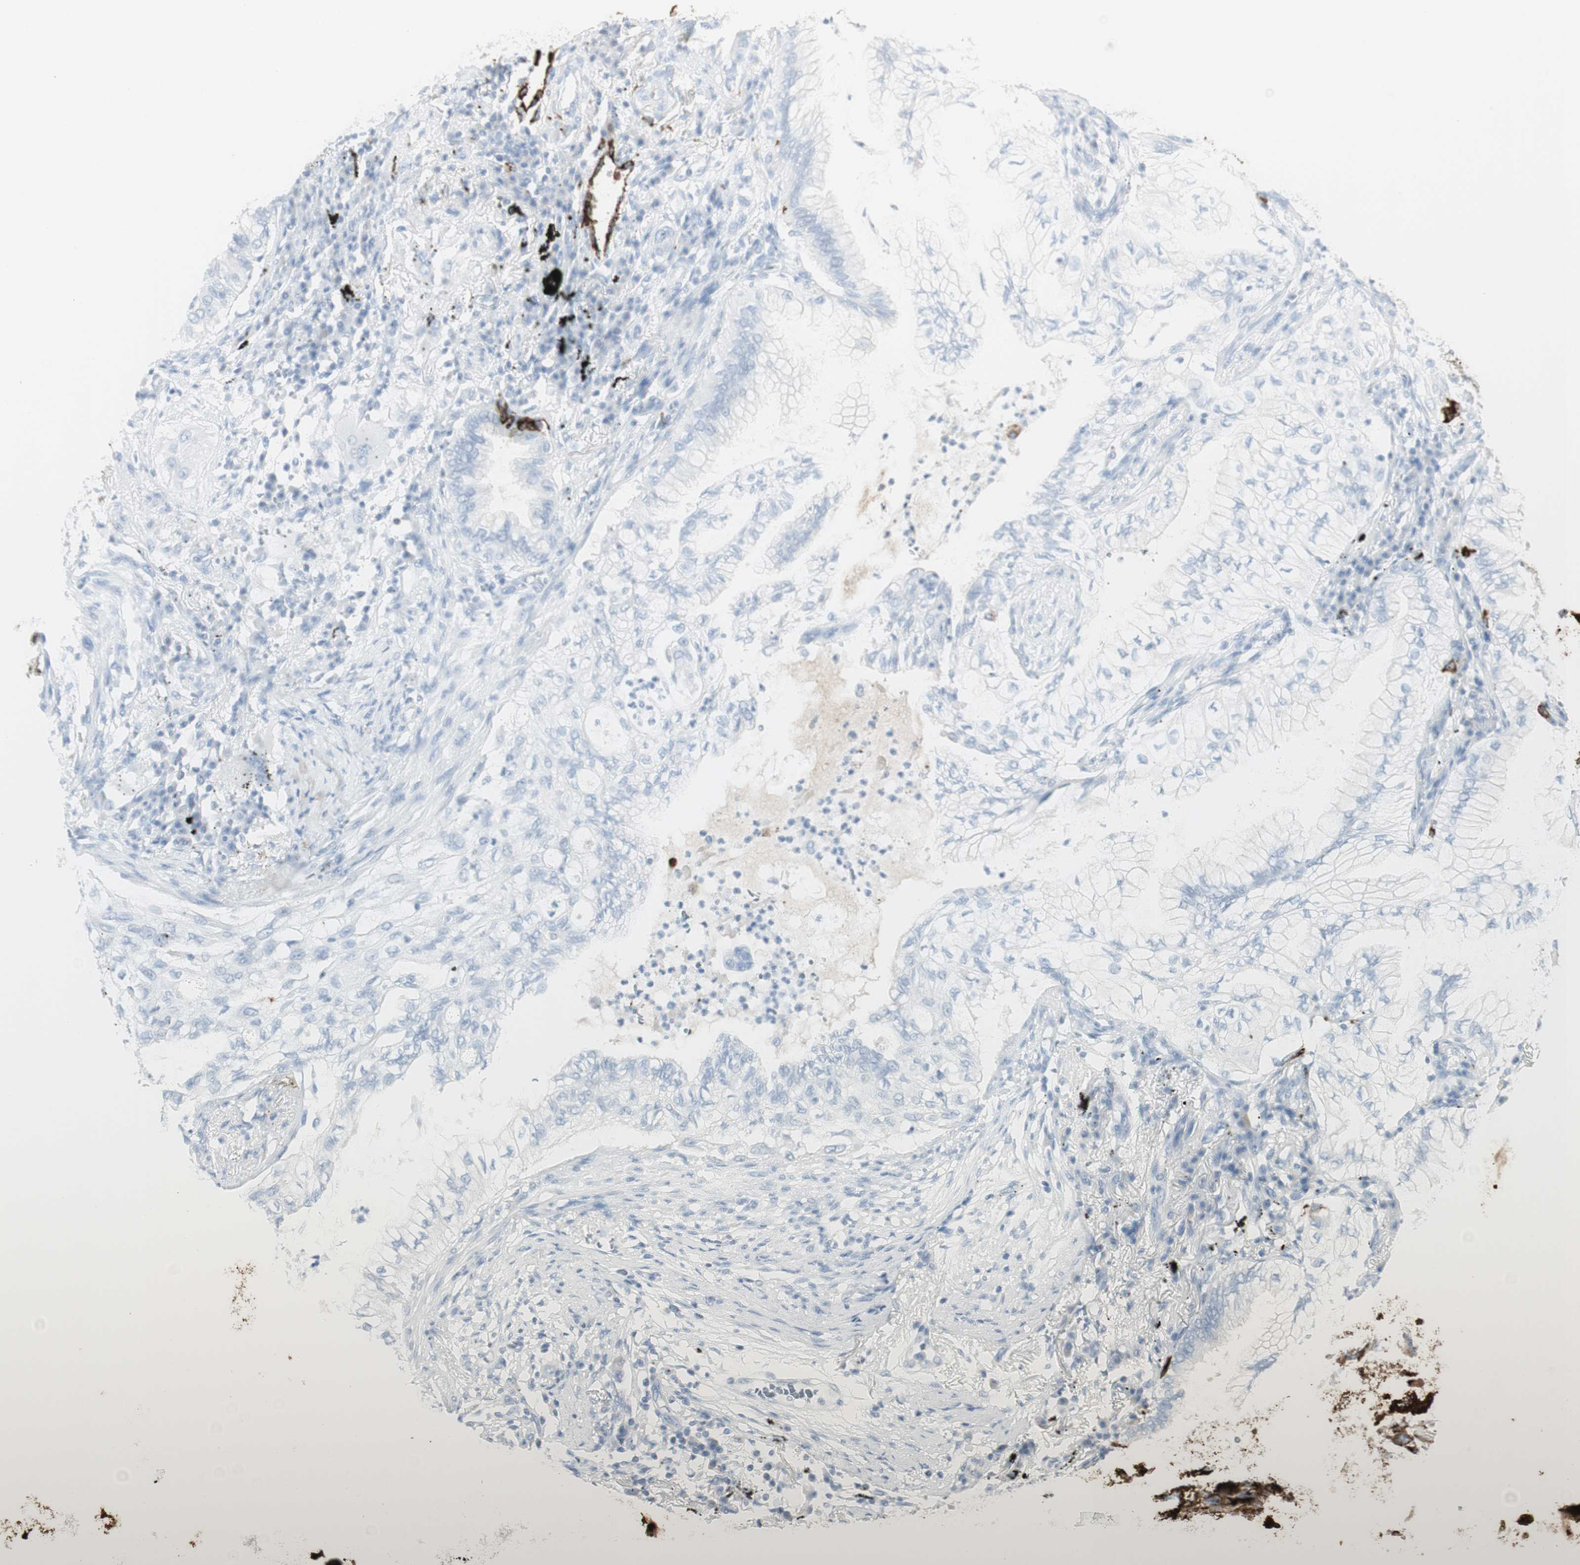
{"staining": {"intensity": "negative", "quantity": "none", "location": "none"}, "tissue": "lung cancer", "cell_type": "Tumor cells", "image_type": "cancer", "snomed": [{"axis": "morphology", "description": "Normal tissue, NOS"}, {"axis": "morphology", "description": "Adenocarcinoma, NOS"}, {"axis": "topography", "description": "Bronchus"}, {"axis": "topography", "description": "Lung"}], "caption": "Human lung cancer stained for a protein using IHC demonstrates no expression in tumor cells.", "gene": "NAPSA", "patient": {"sex": "female", "age": 70}}